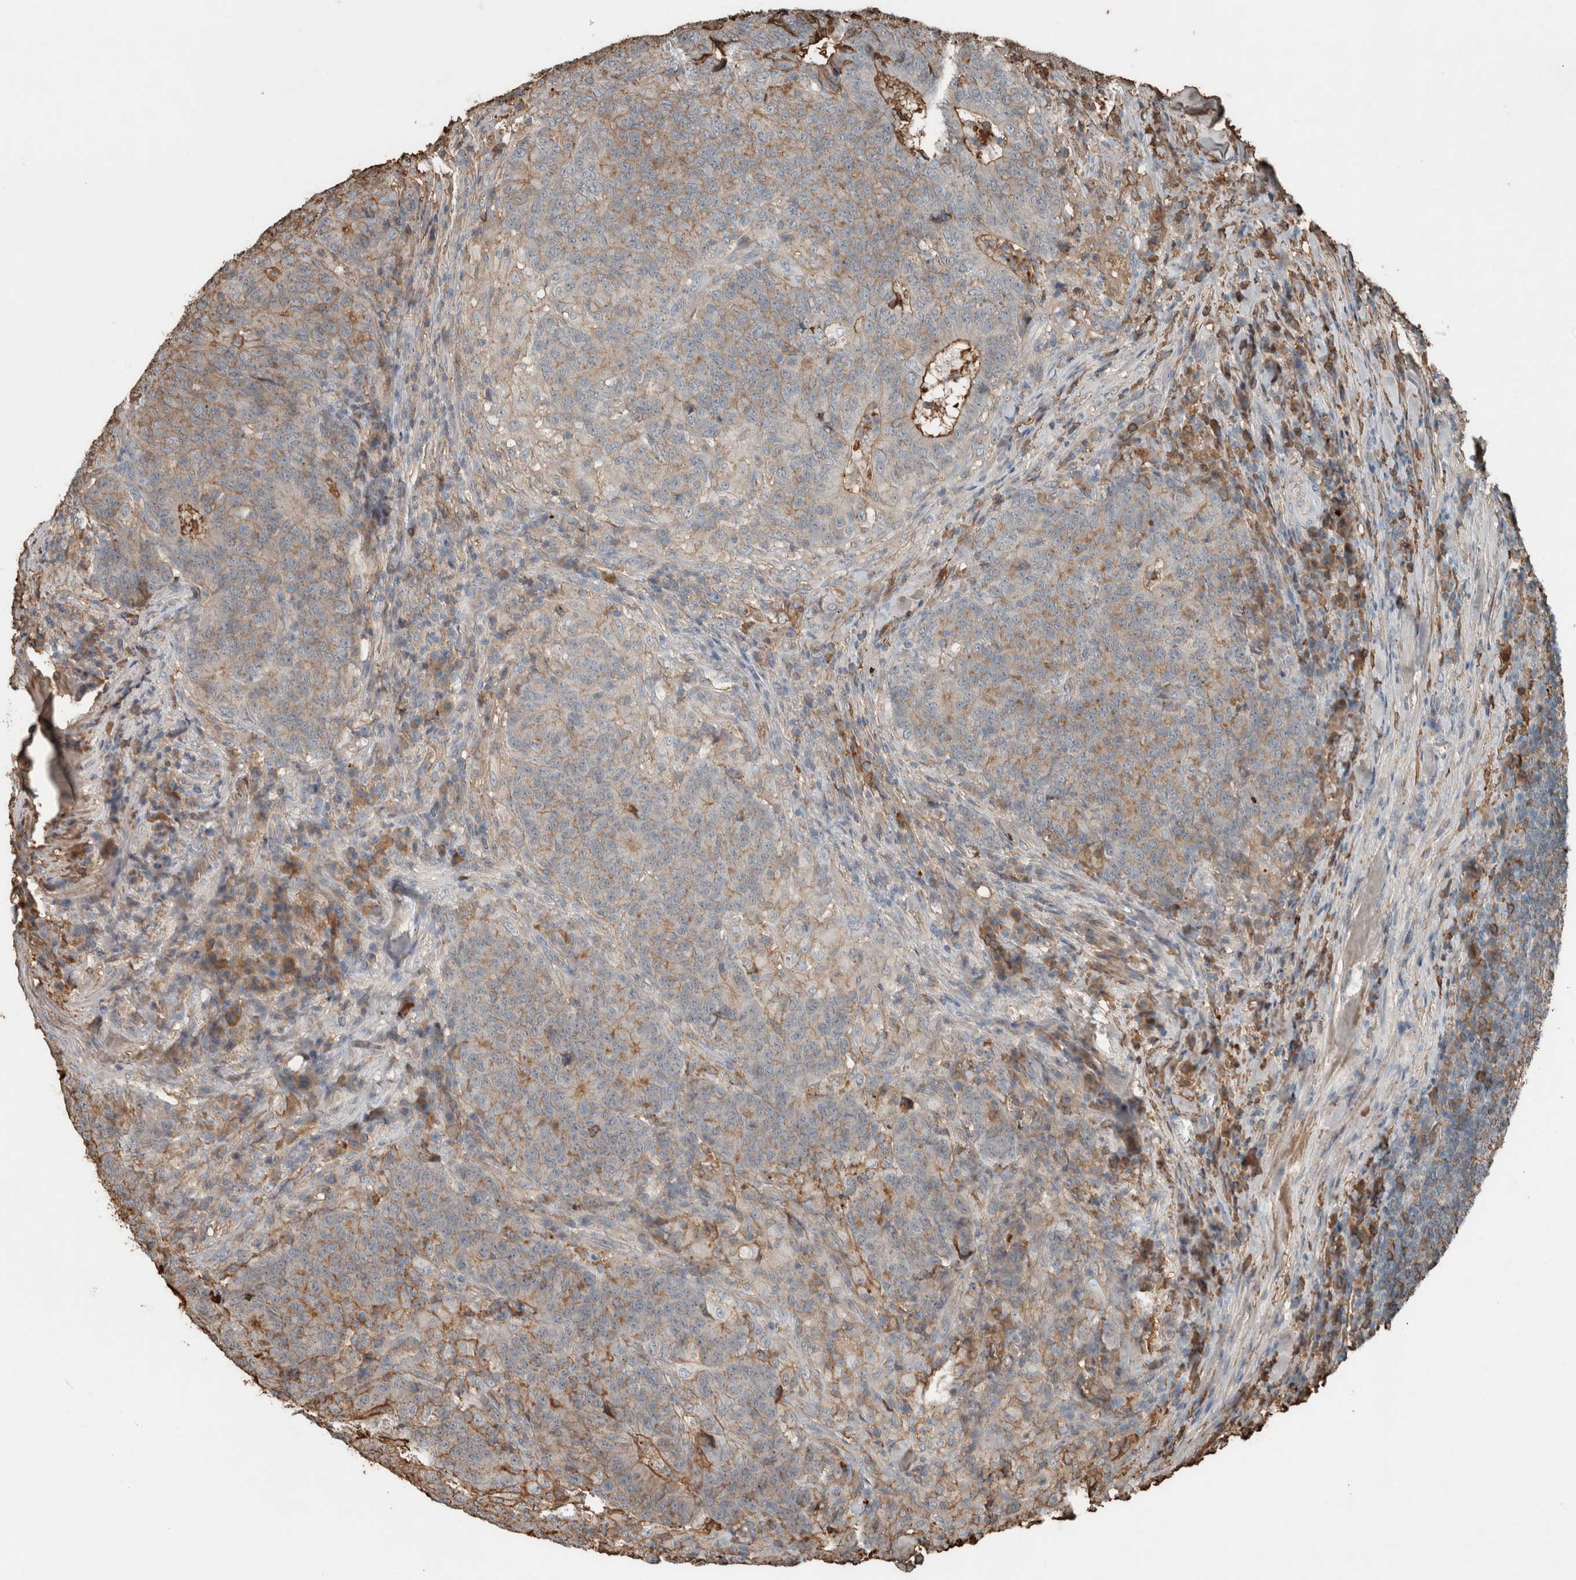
{"staining": {"intensity": "weak", "quantity": "25%-75%", "location": "cytoplasmic/membranous"}, "tissue": "colorectal cancer", "cell_type": "Tumor cells", "image_type": "cancer", "snomed": [{"axis": "morphology", "description": "Normal tissue, NOS"}, {"axis": "morphology", "description": "Adenocarcinoma, NOS"}, {"axis": "topography", "description": "Colon"}], "caption": "IHC image of human adenocarcinoma (colorectal) stained for a protein (brown), which displays low levels of weak cytoplasmic/membranous expression in approximately 25%-75% of tumor cells.", "gene": "USP34", "patient": {"sex": "female", "age": 75}}